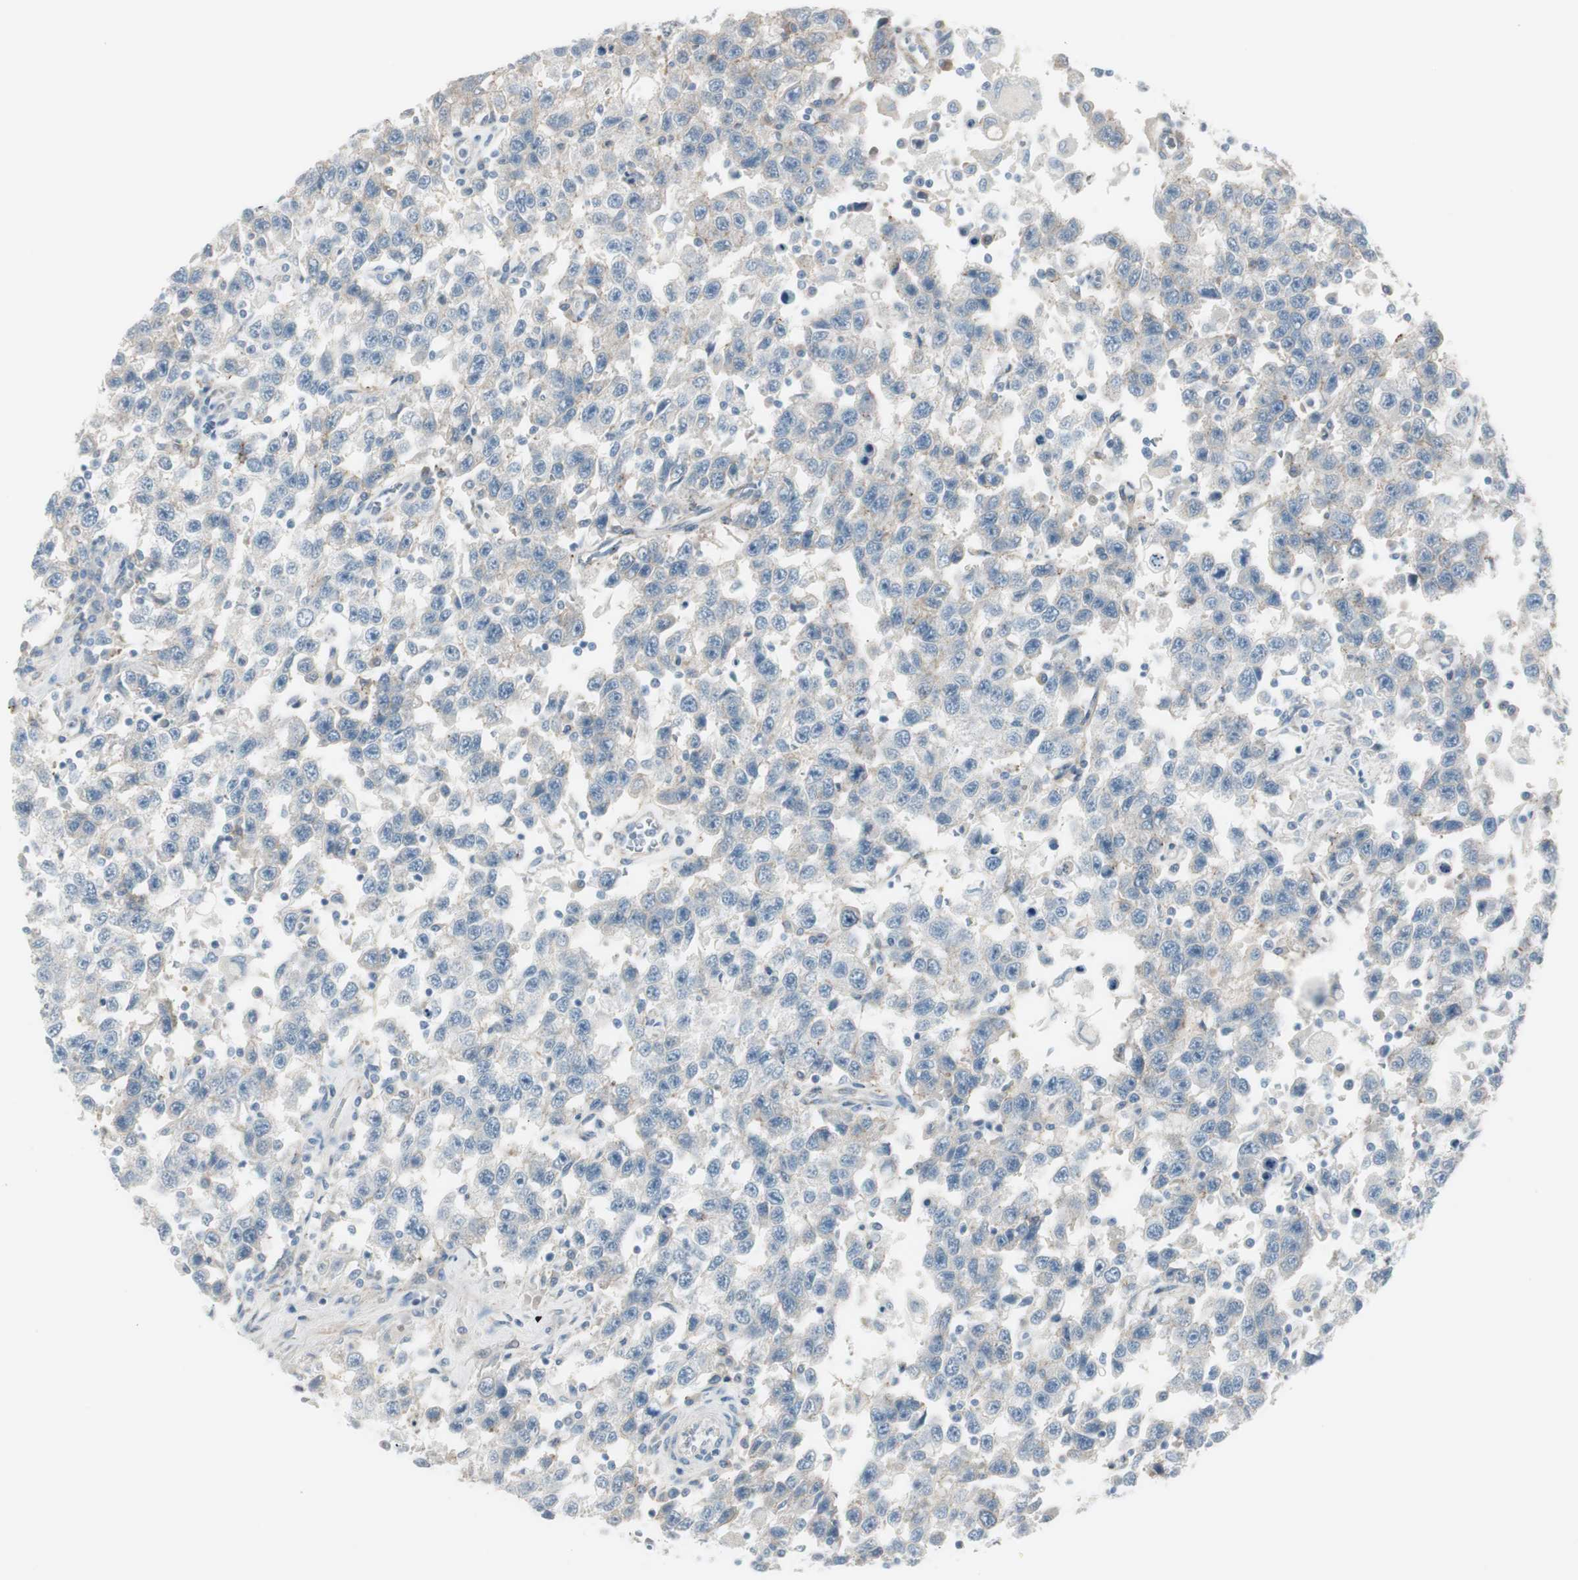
{"staining": {"intensity": "negative", "quantity": "none", "location": "none"}, "tissue": "testis cancer", "cell_type": "Tumor cells", "image_type": "cancer", "snomed": [{"axis": "morphology", "description": "Seminoma, NOS"}, {"axis": "topography", "description": "Testis"}], "caption": "Photomicrograph shows no significant protein positivity in tumor cells of testis cancer (seminoma).", "gene": "CACNA2D1", "patient": {"sex": "male", "age": 41}}